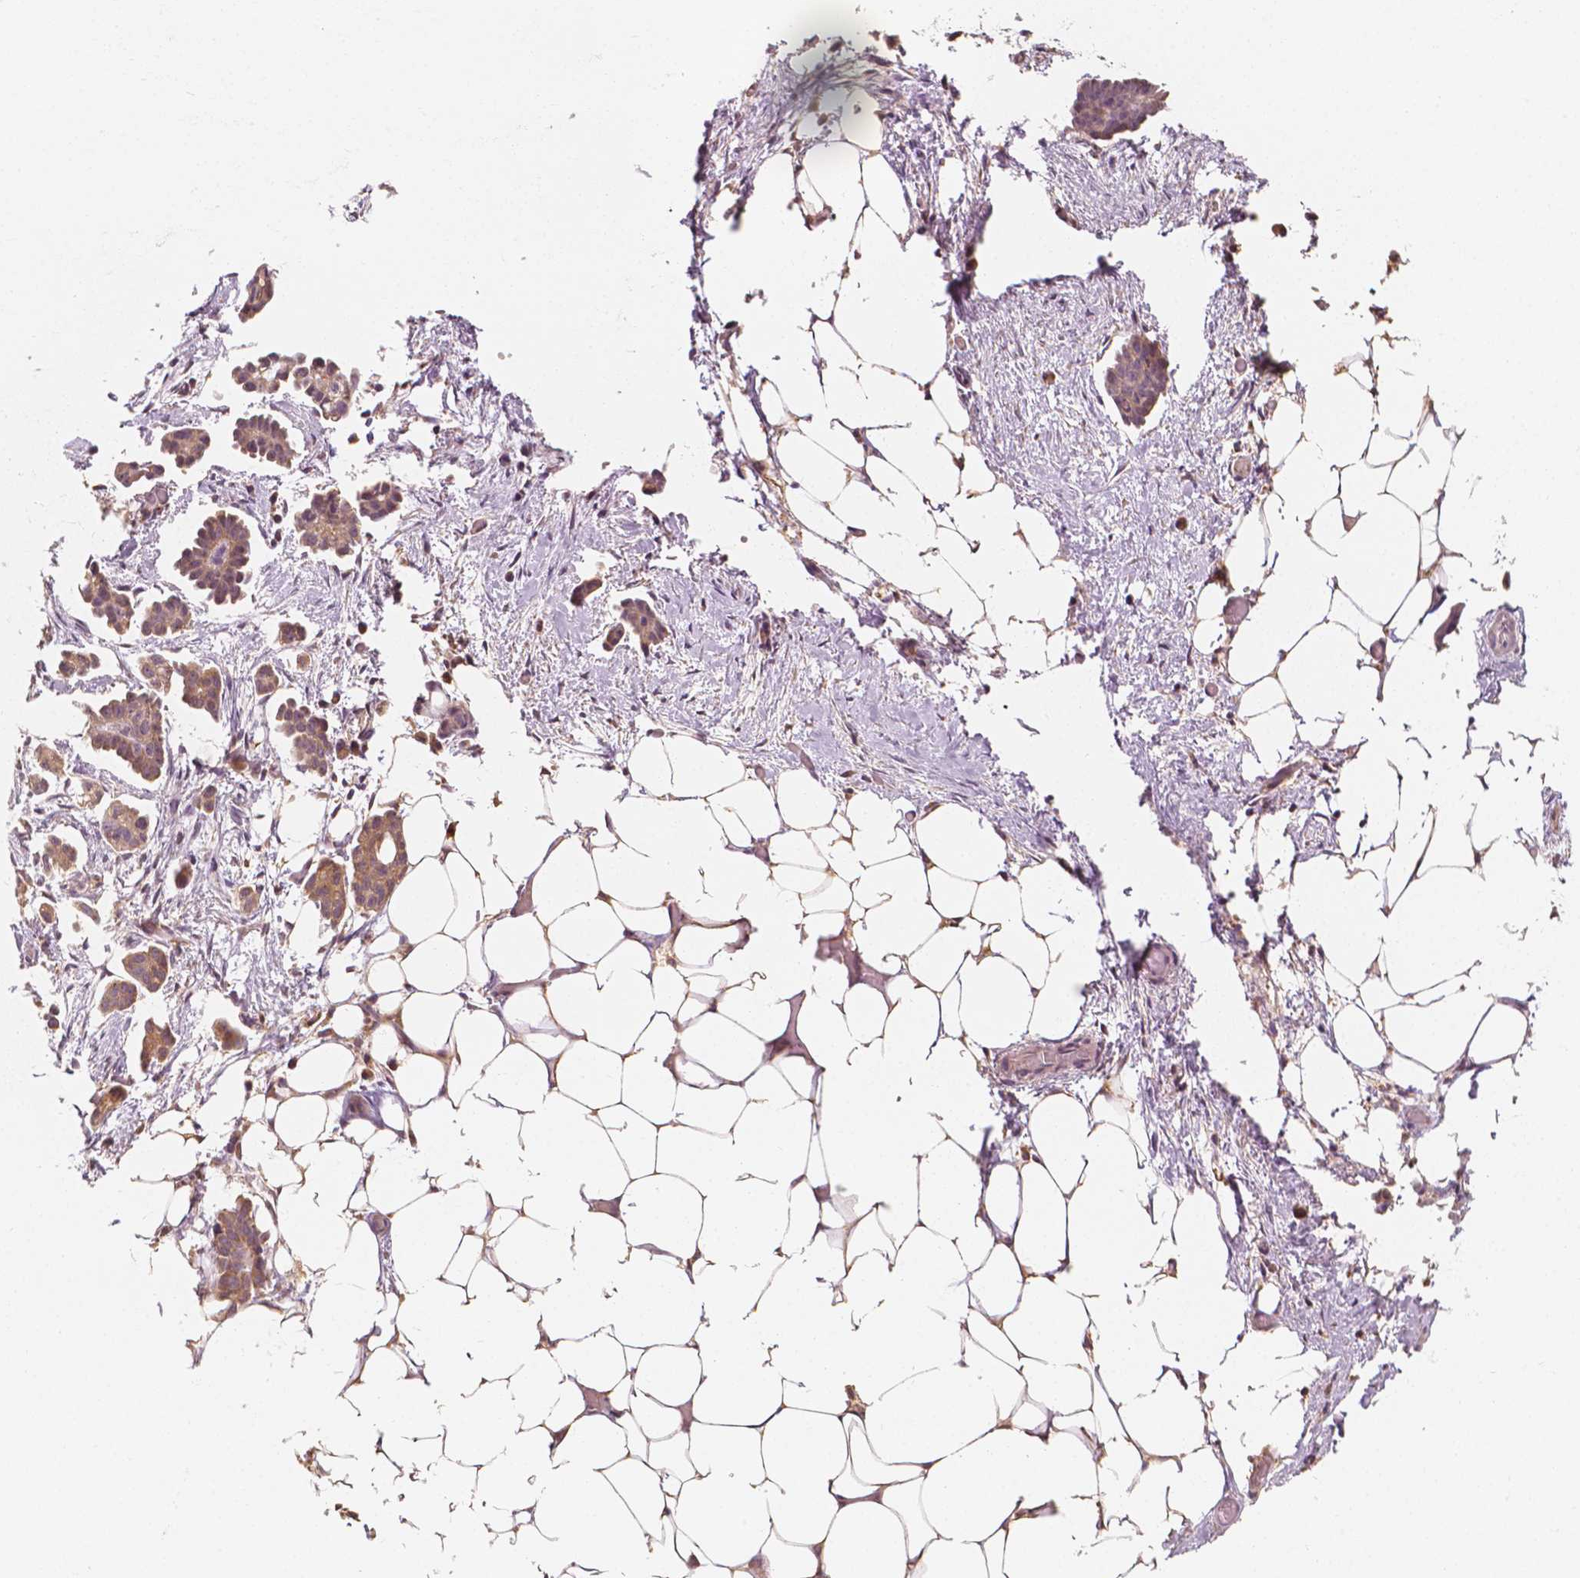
{"staining": {"intensity": "moderate", "quantity": ">75%", "location": "cytoplasmic/membranous"}, "tissue": "ovarian cancer", "cell_type": "Tumor cells", "image_type": "cancer", "snomed": [{"axis": "morphology", "description": "Cystadenocarcinoma, serous, NOS"}, {"axis": "topography", "description": "Ovary"}], "caption": "High-magnification brightfield microscopy of ovarian cancer (serous cystadenocarcinoma) stained with DAB (brown) and counterstained with hematoxylin (blue). tumor cells exhibit moderate cytoplasmic/membranous expression is identified in approximately>75% of cells.", "gene": "SHPK", "patient": {"sex": "female", "age": 50}}